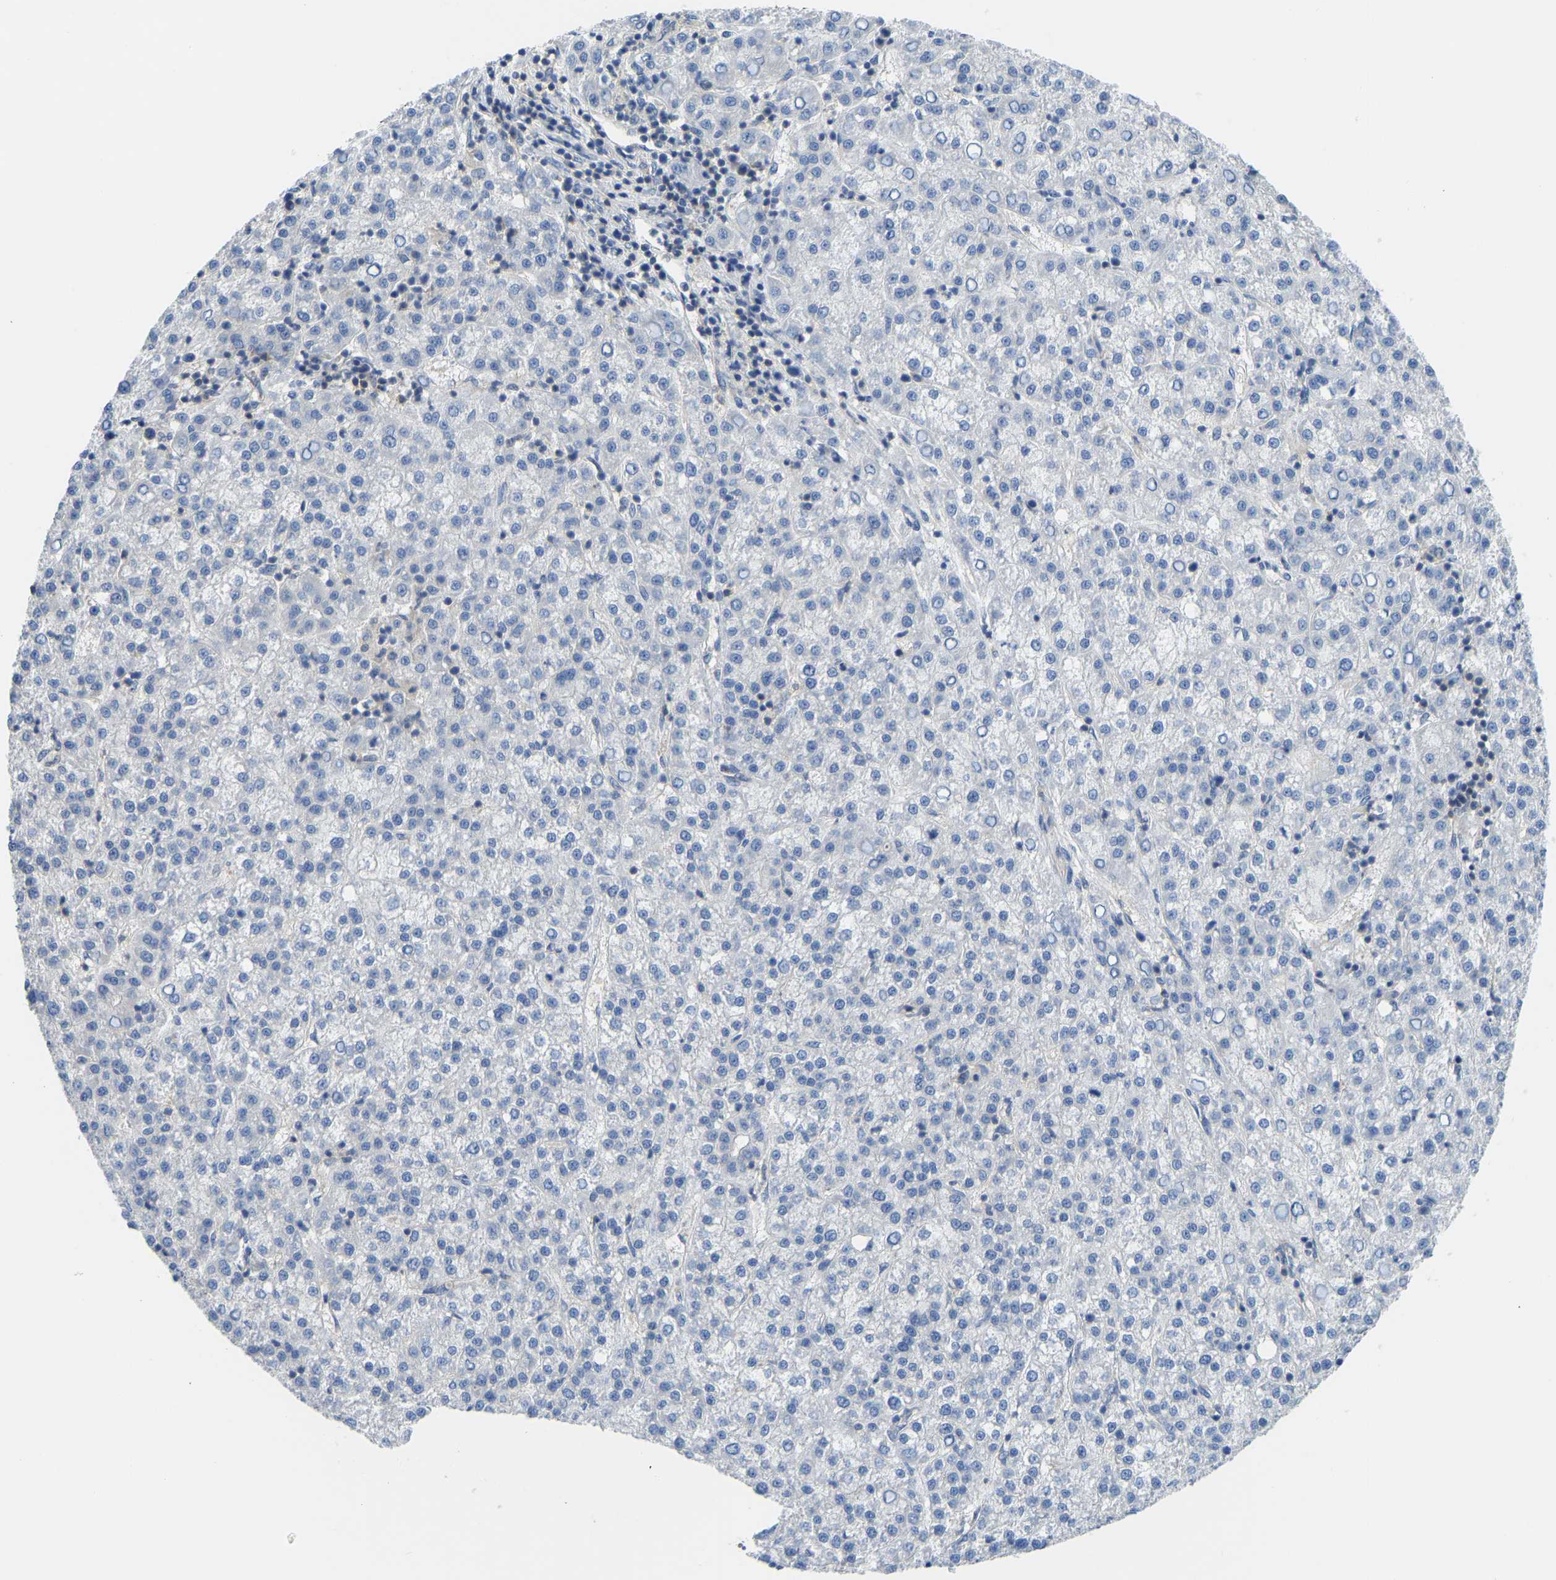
{"staining": {"intensity": "negative", "quantity": "none", "location": "none"}, "tissue": "liver cancer", "cell_type": "Tumor cells", "image_type": "cancer", "snomed": [{"axis": "morphology", "description": "Carcinoma, Hepatocellular, NOS"}, {"axis": "topography", "description": "Liver"}], "caption": "Tumor cells show no significant protein staining in liver cancer (hepatocellular carcinoma).", "gene": "PPP3CA", "patient": {"sex": "female", "age": 58}}